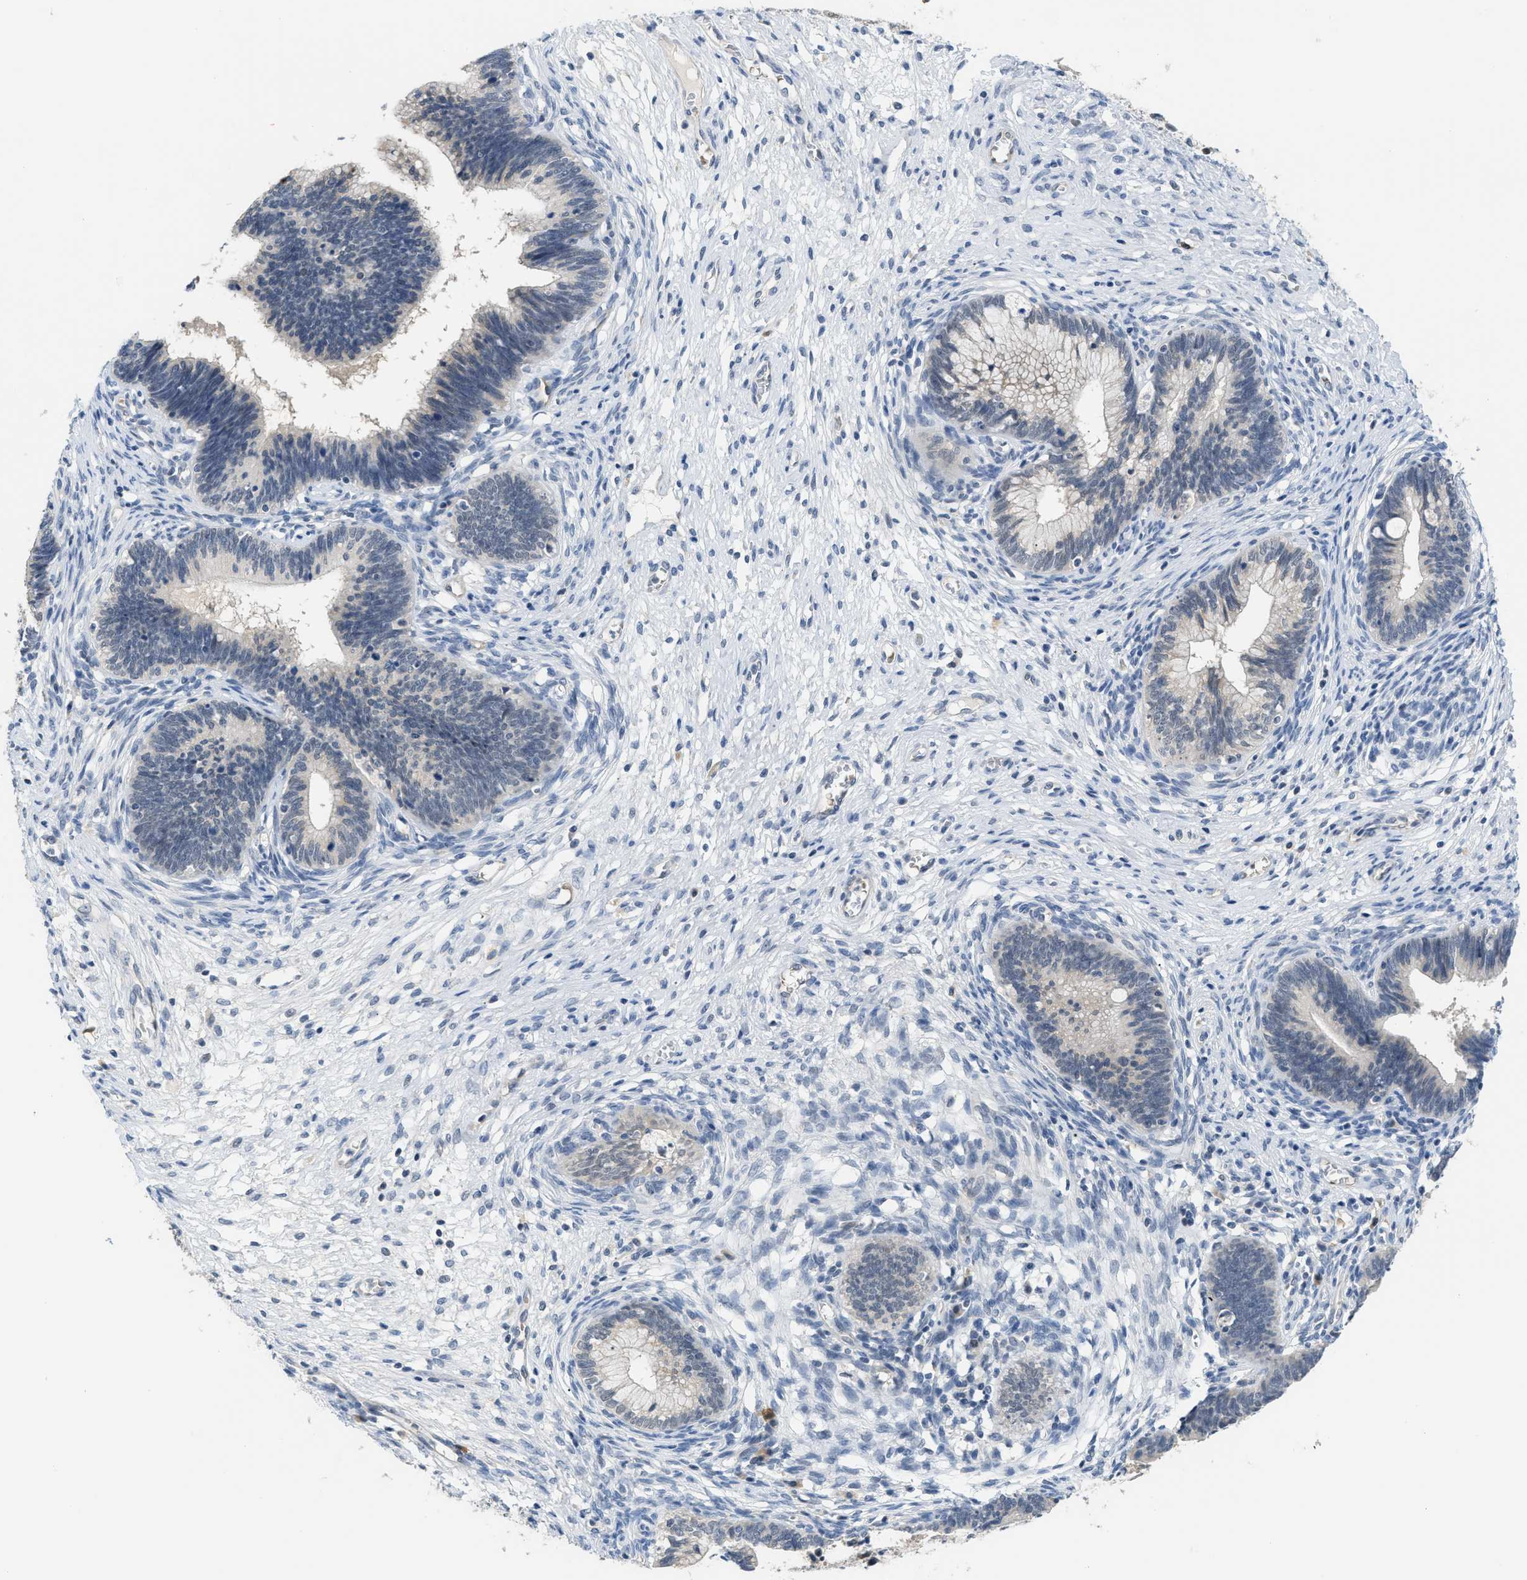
{"staining": {"intensity": "negative", "quantity": "none", "location": "none"}, "tissue": "cervical cancer", "cell_type": "Tumor cells", "image_type": "cancer", "snomed": [{"axis": "morphology", "description": "Adenocarcinoma, NOS"}, {"axis": "topography", "description": "Cervix"}], "caption": "This is an immunohistochemistry photomicrograph of cervical cancer (adenocarcinoma). There is no staining in tumor cells.", "gene": "PSAT1", "patient": {"sex": "female", "age": 44}}